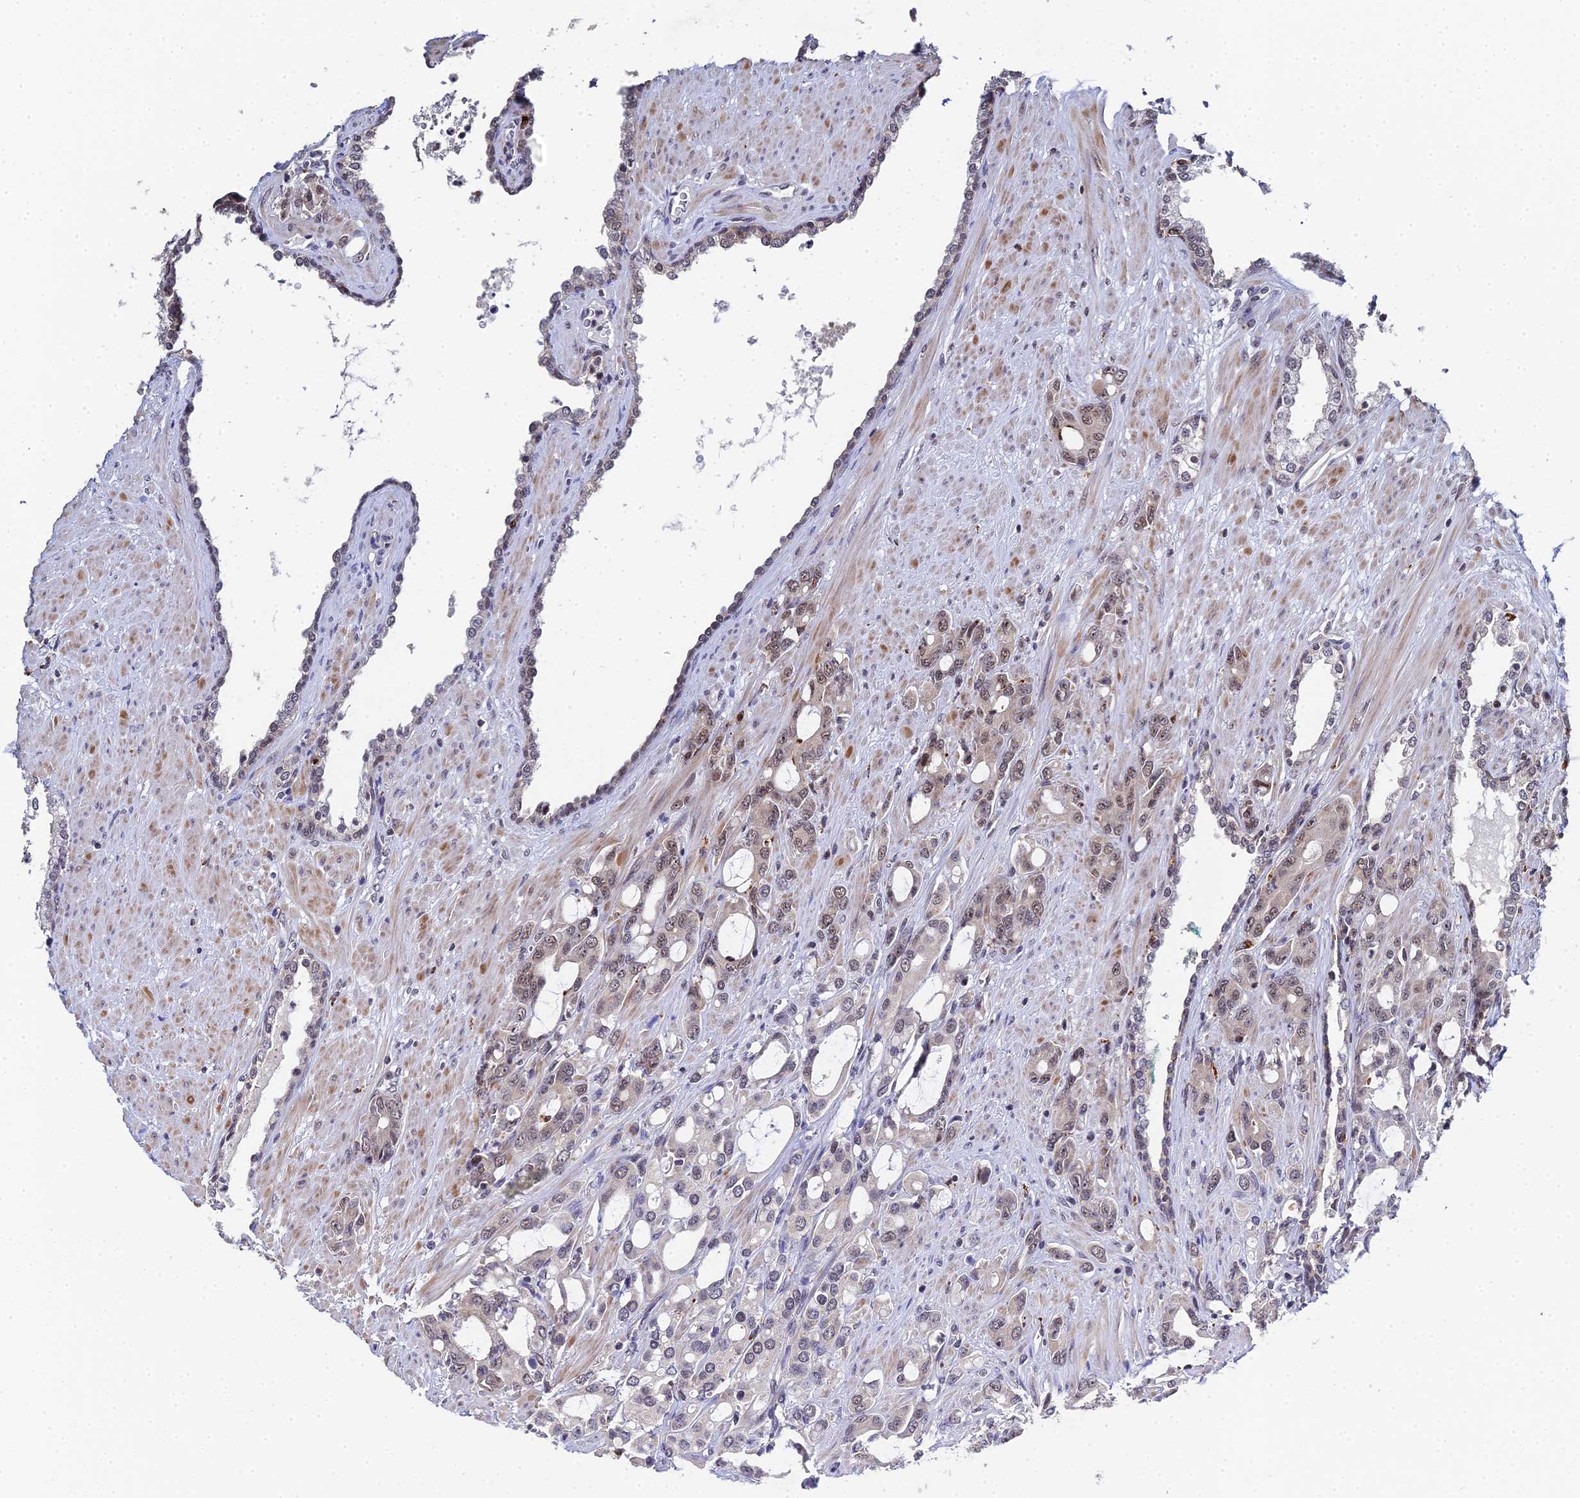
{"staining": {"intensity": "weak", "quantity": "25%-75%", "location": "nuclear"}, "tissue": "prostate cancer", "cell_type": "Tumor cells", "image_type": "cancer", "snomed": [{"axis": "morphology", "description": "Adenocarcinoma, High grade"}, {"axis": "topography", "description": "Prostate"}], "caption": "Tumor cells show low levels of weak nuclear expression in about 25%-75% of cells in high-grade adenocarcinoma (prostate). (DAB IHC with brightfield microscopy, high magnification).", "gene": "MAGOHB", "patient": {"sex": "male", "age": 72}}